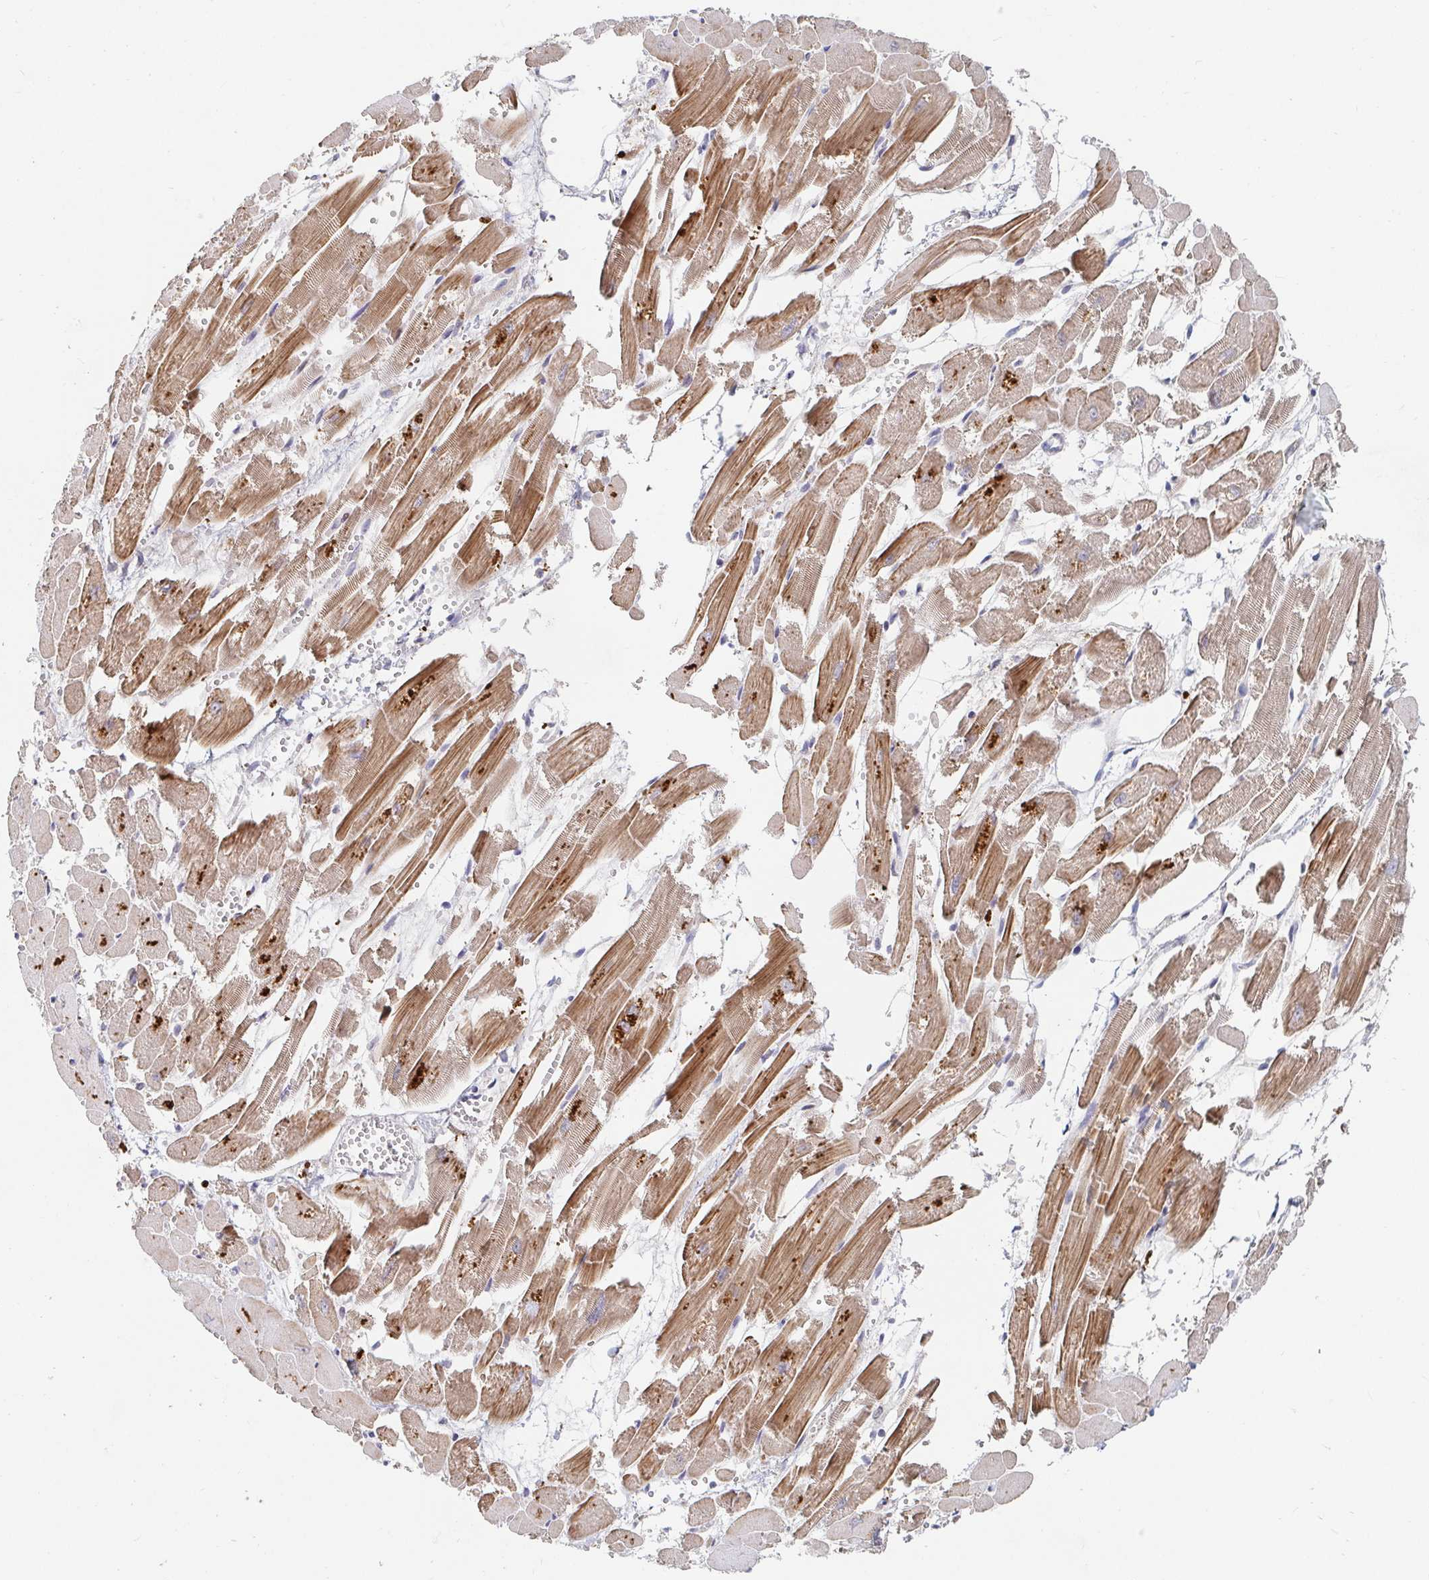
{"staining": {"intensity": "moderate", "quantity": ">75%", "location": "cytoplasmic/membranous"}, "tissue": "heart muscle", "cell_type": "Cardiomyocytes", "image_type": "normal", "snomed": [{"axis": "morphology", "description": "Normal tissue, NOS"}, {"axis": "topography", "description": "Heart"}], "caption": "Immunohistochemistry of normal heart muscle displays medium levels of moderate cytoplasmic/membranous expression in about >75% of cardiomyocytes. Immunohistochemistry stains the protein of interest in brown and the nuclei are stained blue.", "gene": "NME9", "patient": {"sex": "female", "age": 52}}